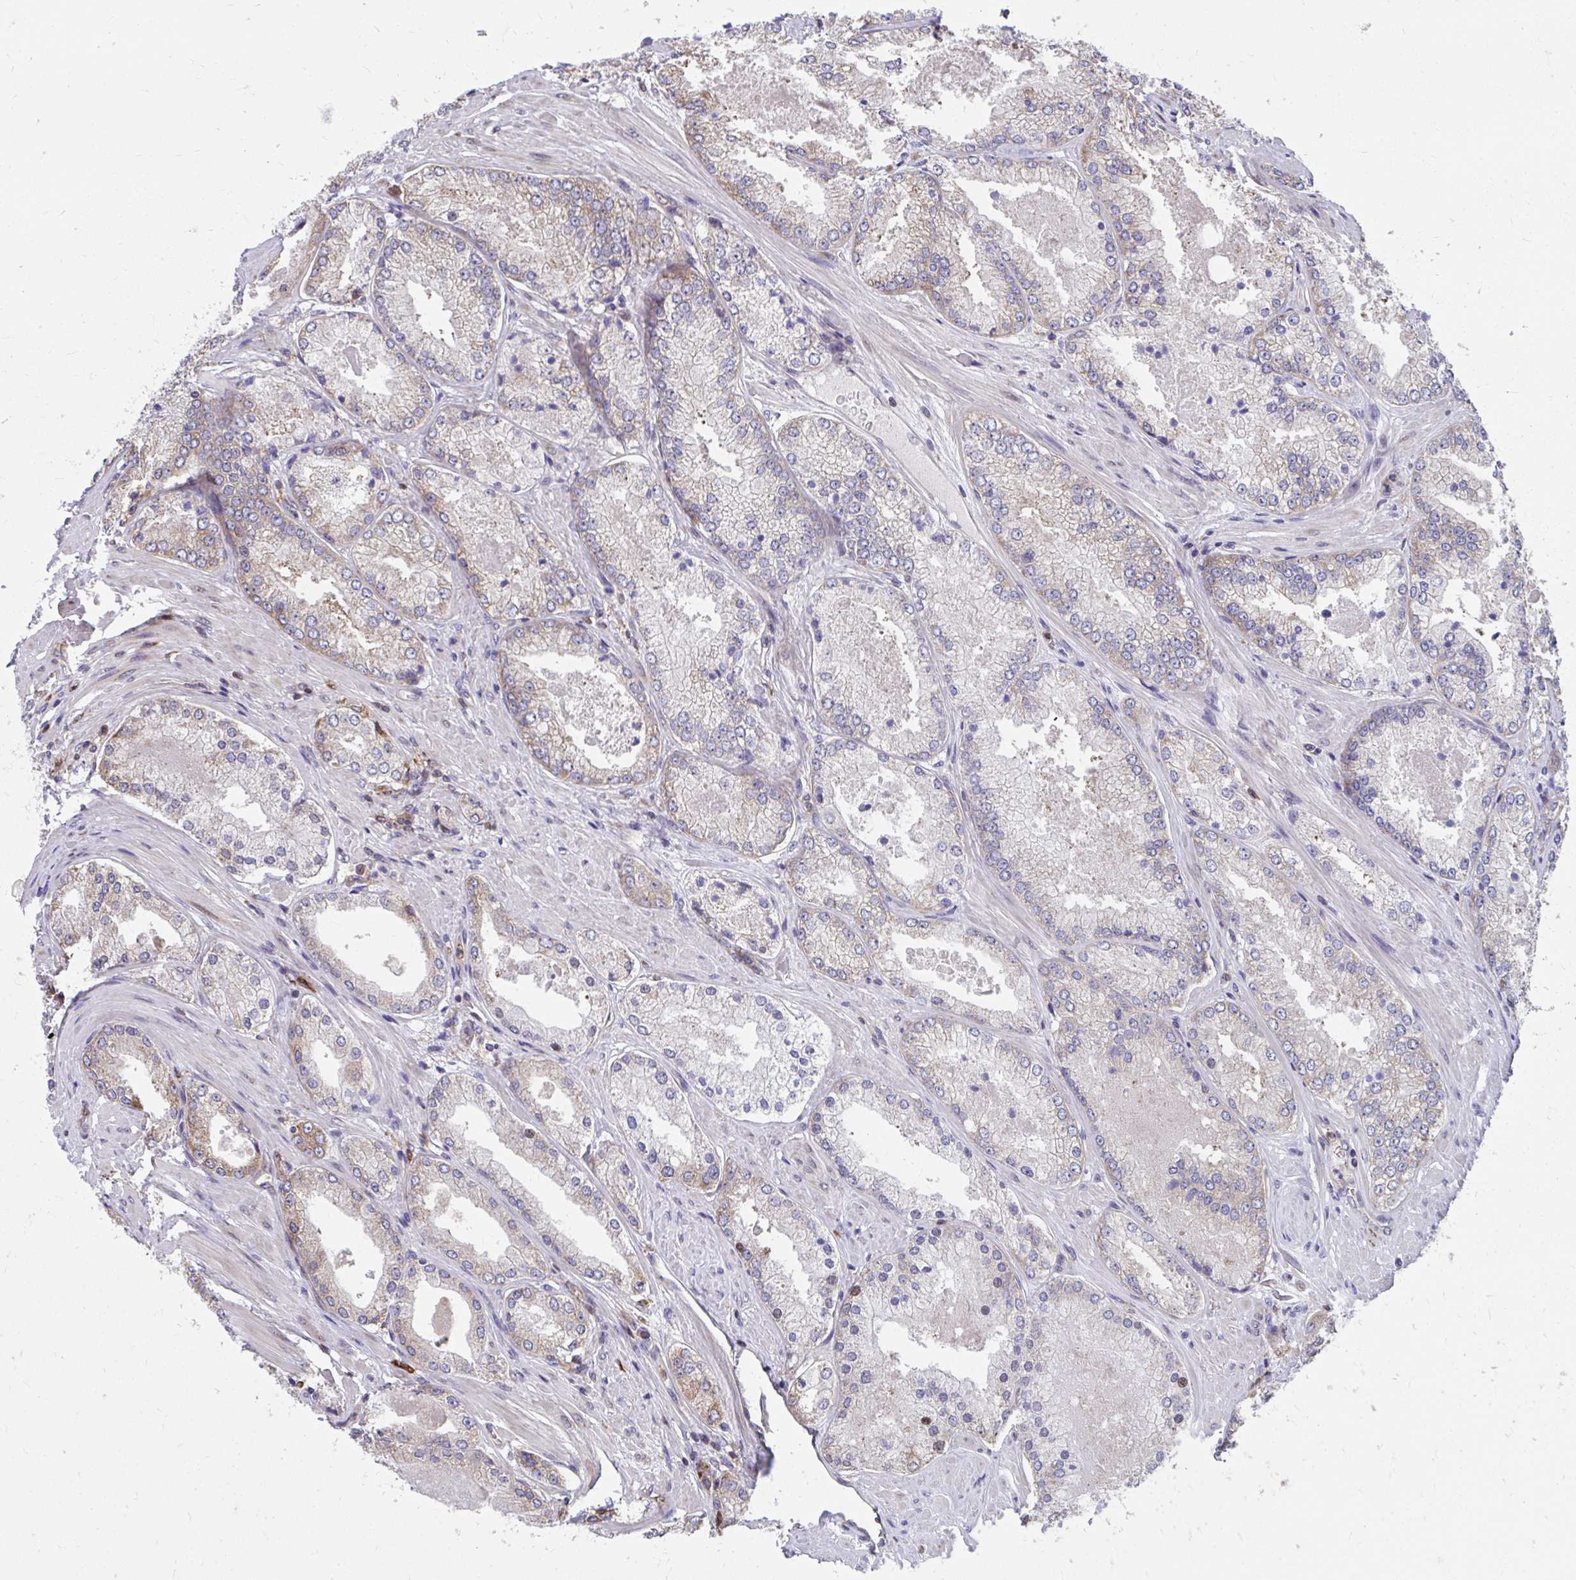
{"staining": {"intensity": "moderate", "quantity": "<25%", "location": "cytoplasmic/membranous"}, "tissue": "prostate cancer", "cell_type": "Tumor cells", "image_type": "cancer", "snomed": [{"axis": "morphology", "description": "Adenocarcinoma, Low grade"}, {"axis": "topography", "description": "Prostate"}], "caption": "Low-grade adenocarcinoma (prostate) was stained to show a protein in brown. There is low levels of moderate cytoplasmic/membranous expression in about <25% of tumor cells.", "gene": "ZNF778", "patient": {"sex": "male", "age": 68}}